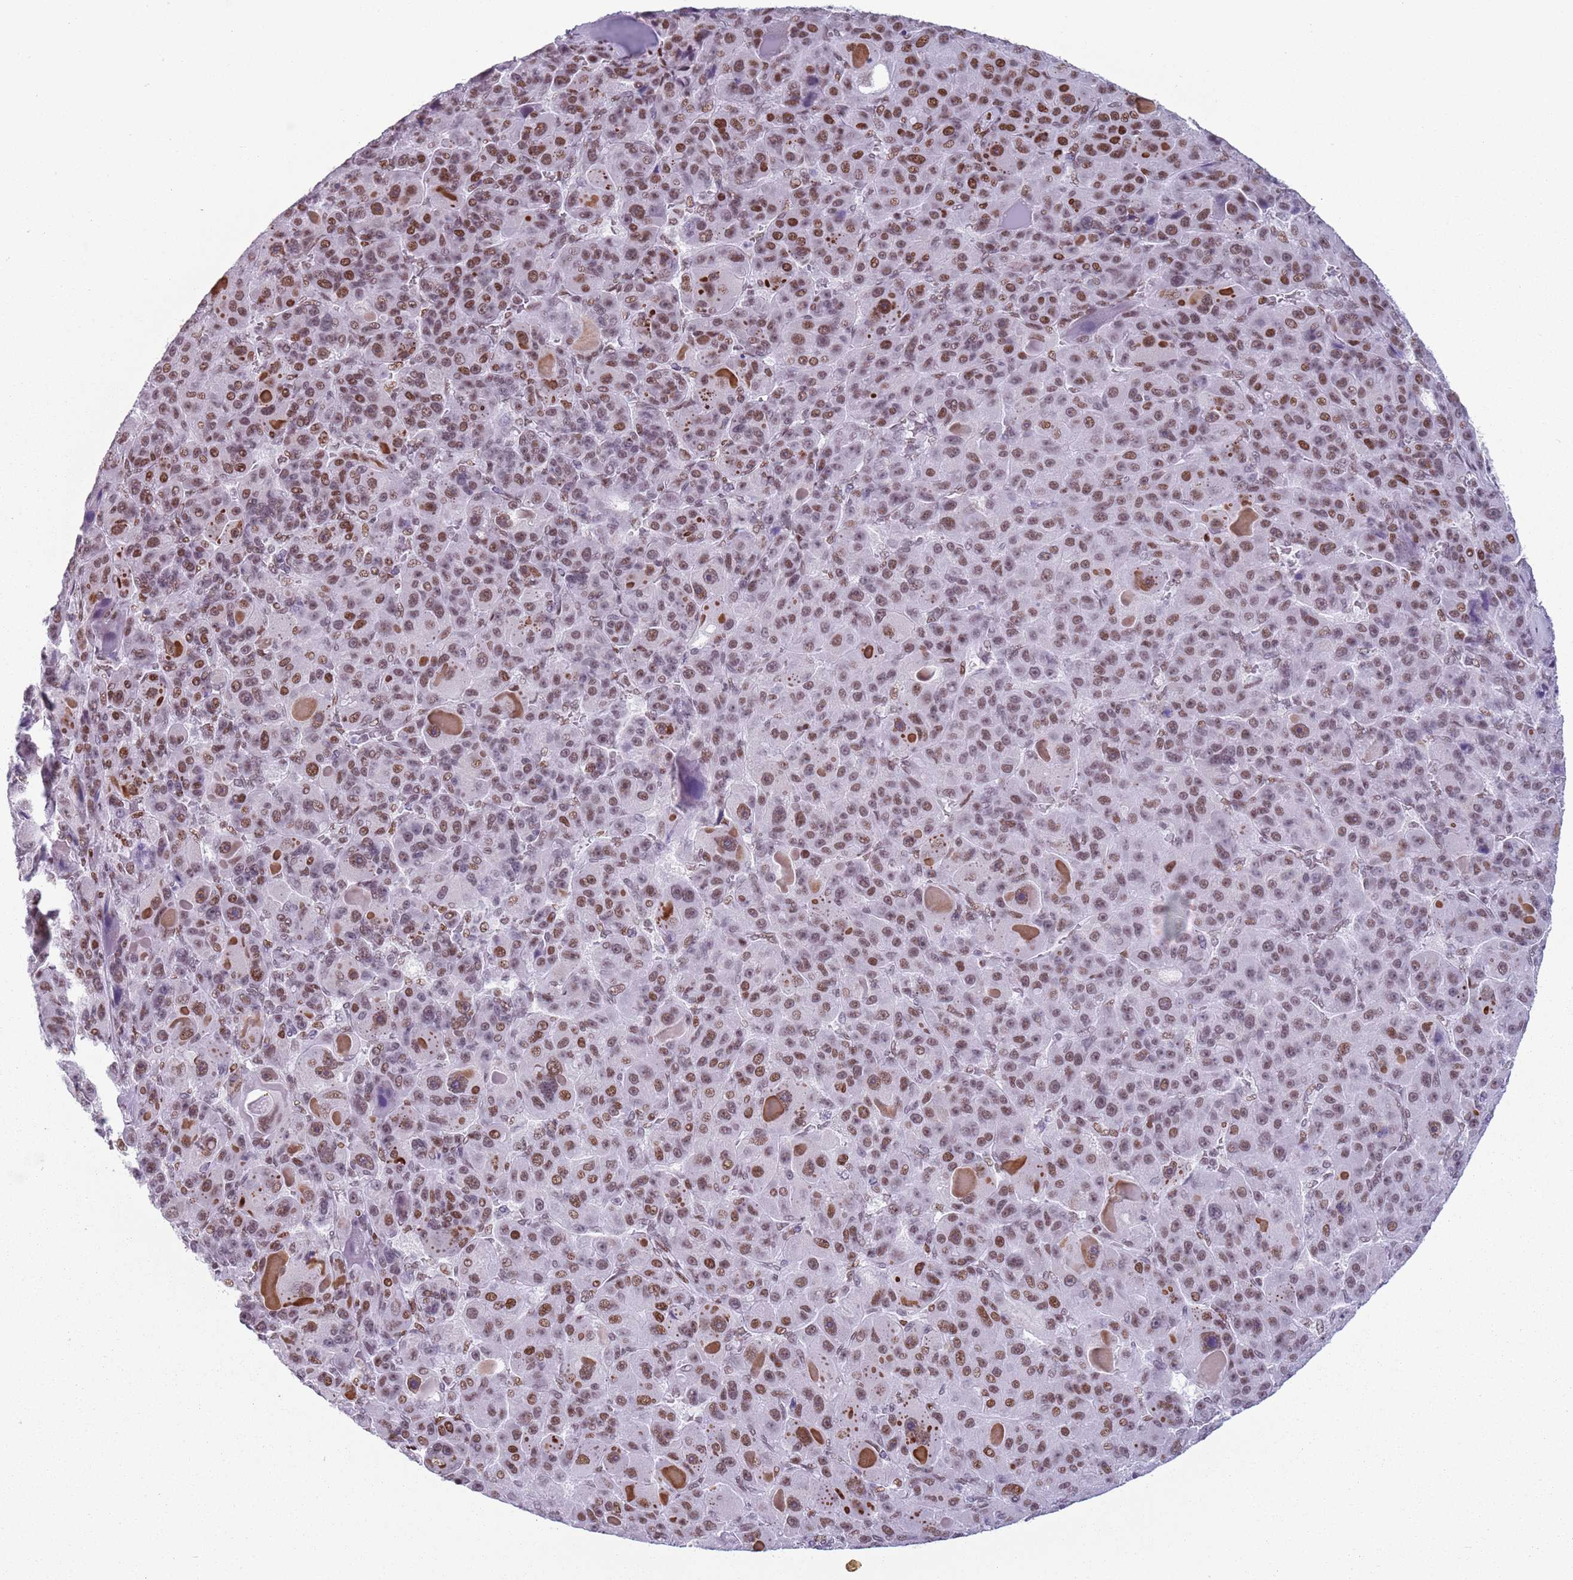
{"staining": {"intensity": "moderate", "quantity": ">75%", "location": "nuclear"}, "tissue": "liver cancer", "cell_type": "Tumor cells", "image_type": "cancer", "snomed": [{"axis": "morphology", "description": "Carcinoma, Hepatocellular, NOS"}, {"axis": "topography", "description": "Liver"}], "caption": "Immunohistochemical staining of hepatocellular carcinoma (liver) shows moderate nuclear protein positivity in about >75% of tumor cells. Immunohistochemistry (ihc) stains the protein of interest in brown and the nuclei are stained blue.", "gene": "FAM104B", "patient": {"sex": "male", "age": 76}}